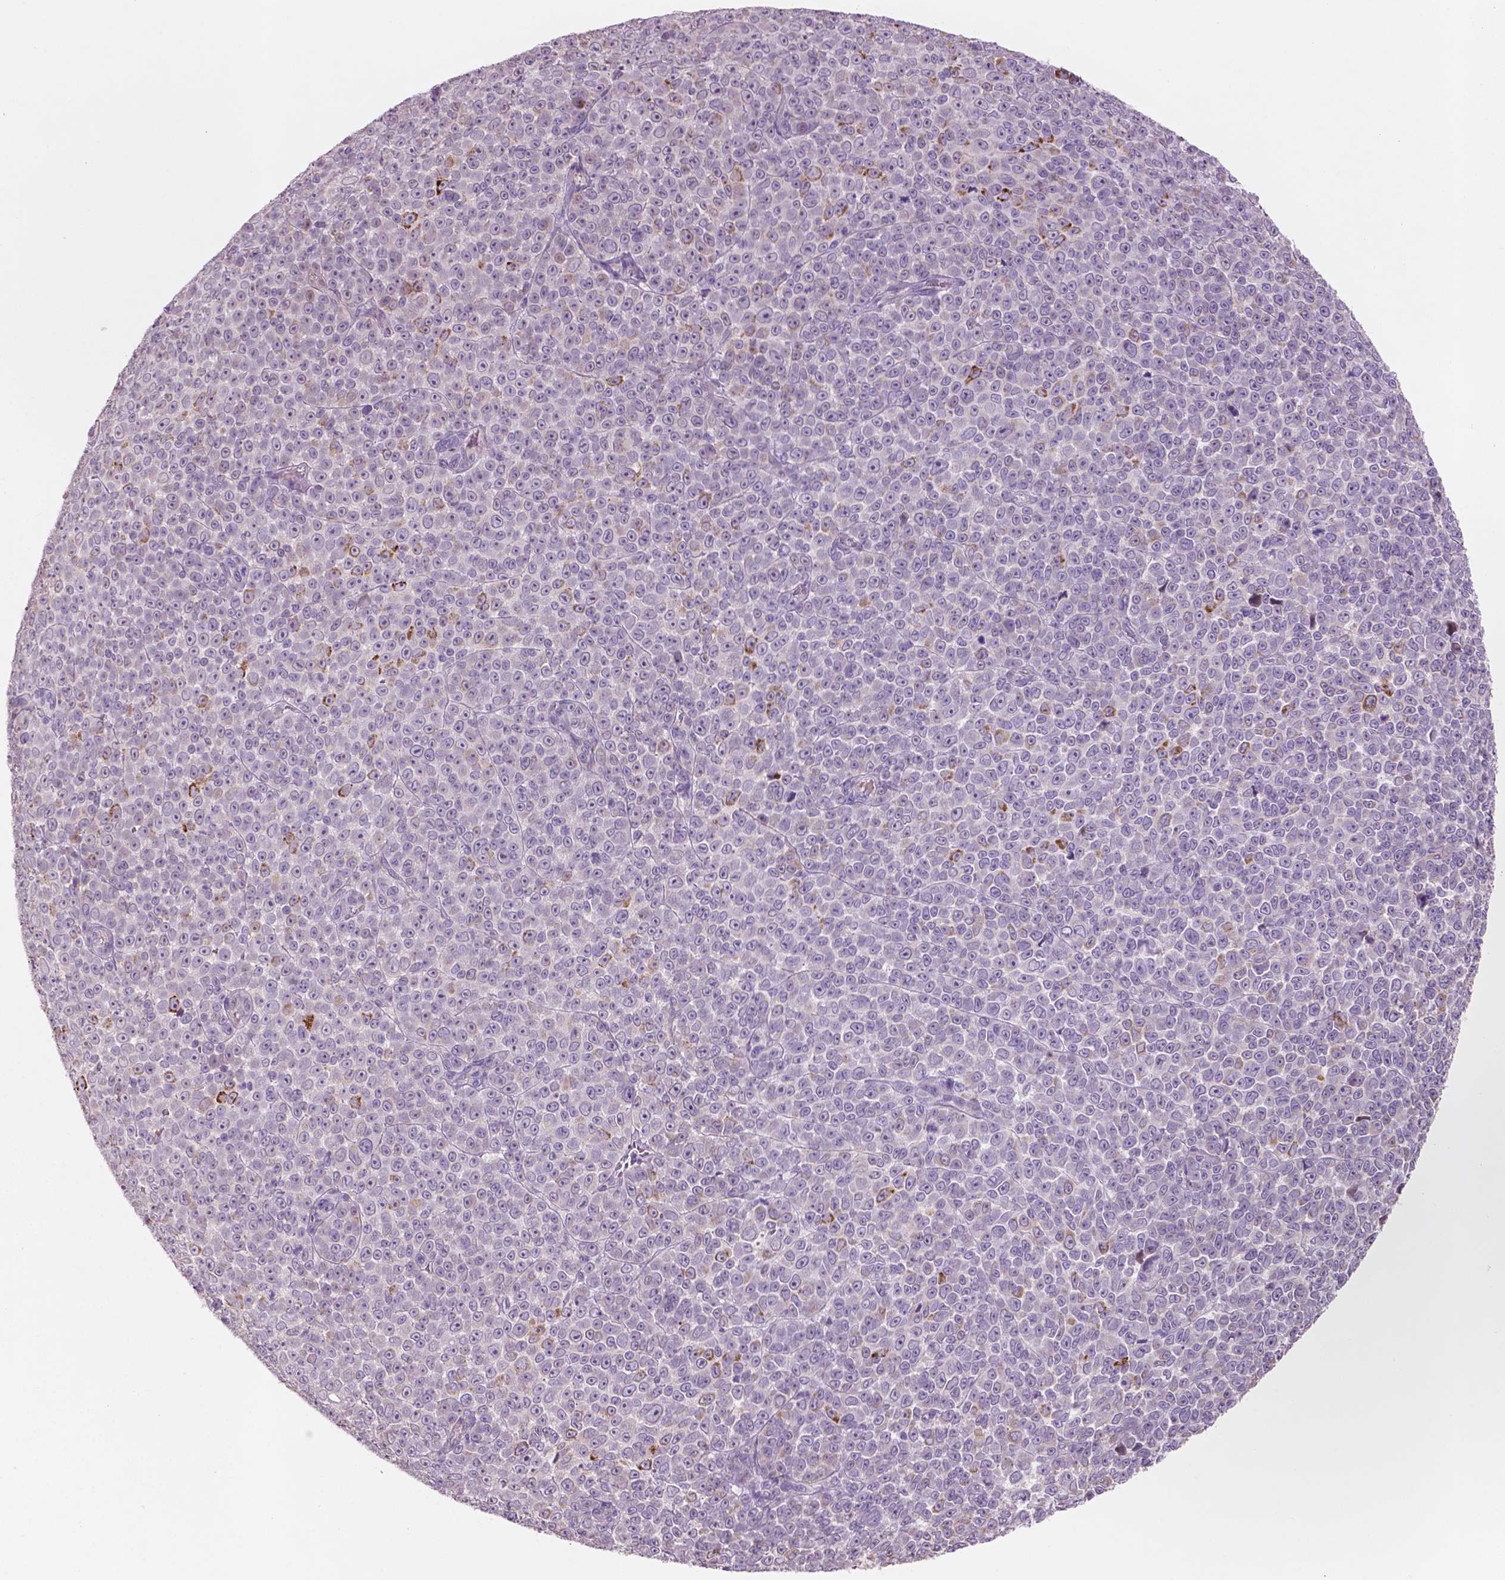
{"staining": {"intensity": "negative", "quantity": "none", "location": "none"}, "tissue": "melanoma", "cell_type": "Tumor cells", "image_type": "cancer", "snomed": [{"axis": "morphology", "description": "Malignant melanoma, NOS"}, {"axis": "topography", "description": "Skin"}], "caption": "Immunohistochemistry photomicrograph of neoplastic tissue: malignant melanoma stained with DAB (3,3'-diaminobenzidine) exhibits no significant protein positivity in tumor cells.", "gene": "LRP1B", "patient": {"sex": "female", "age": 95}}